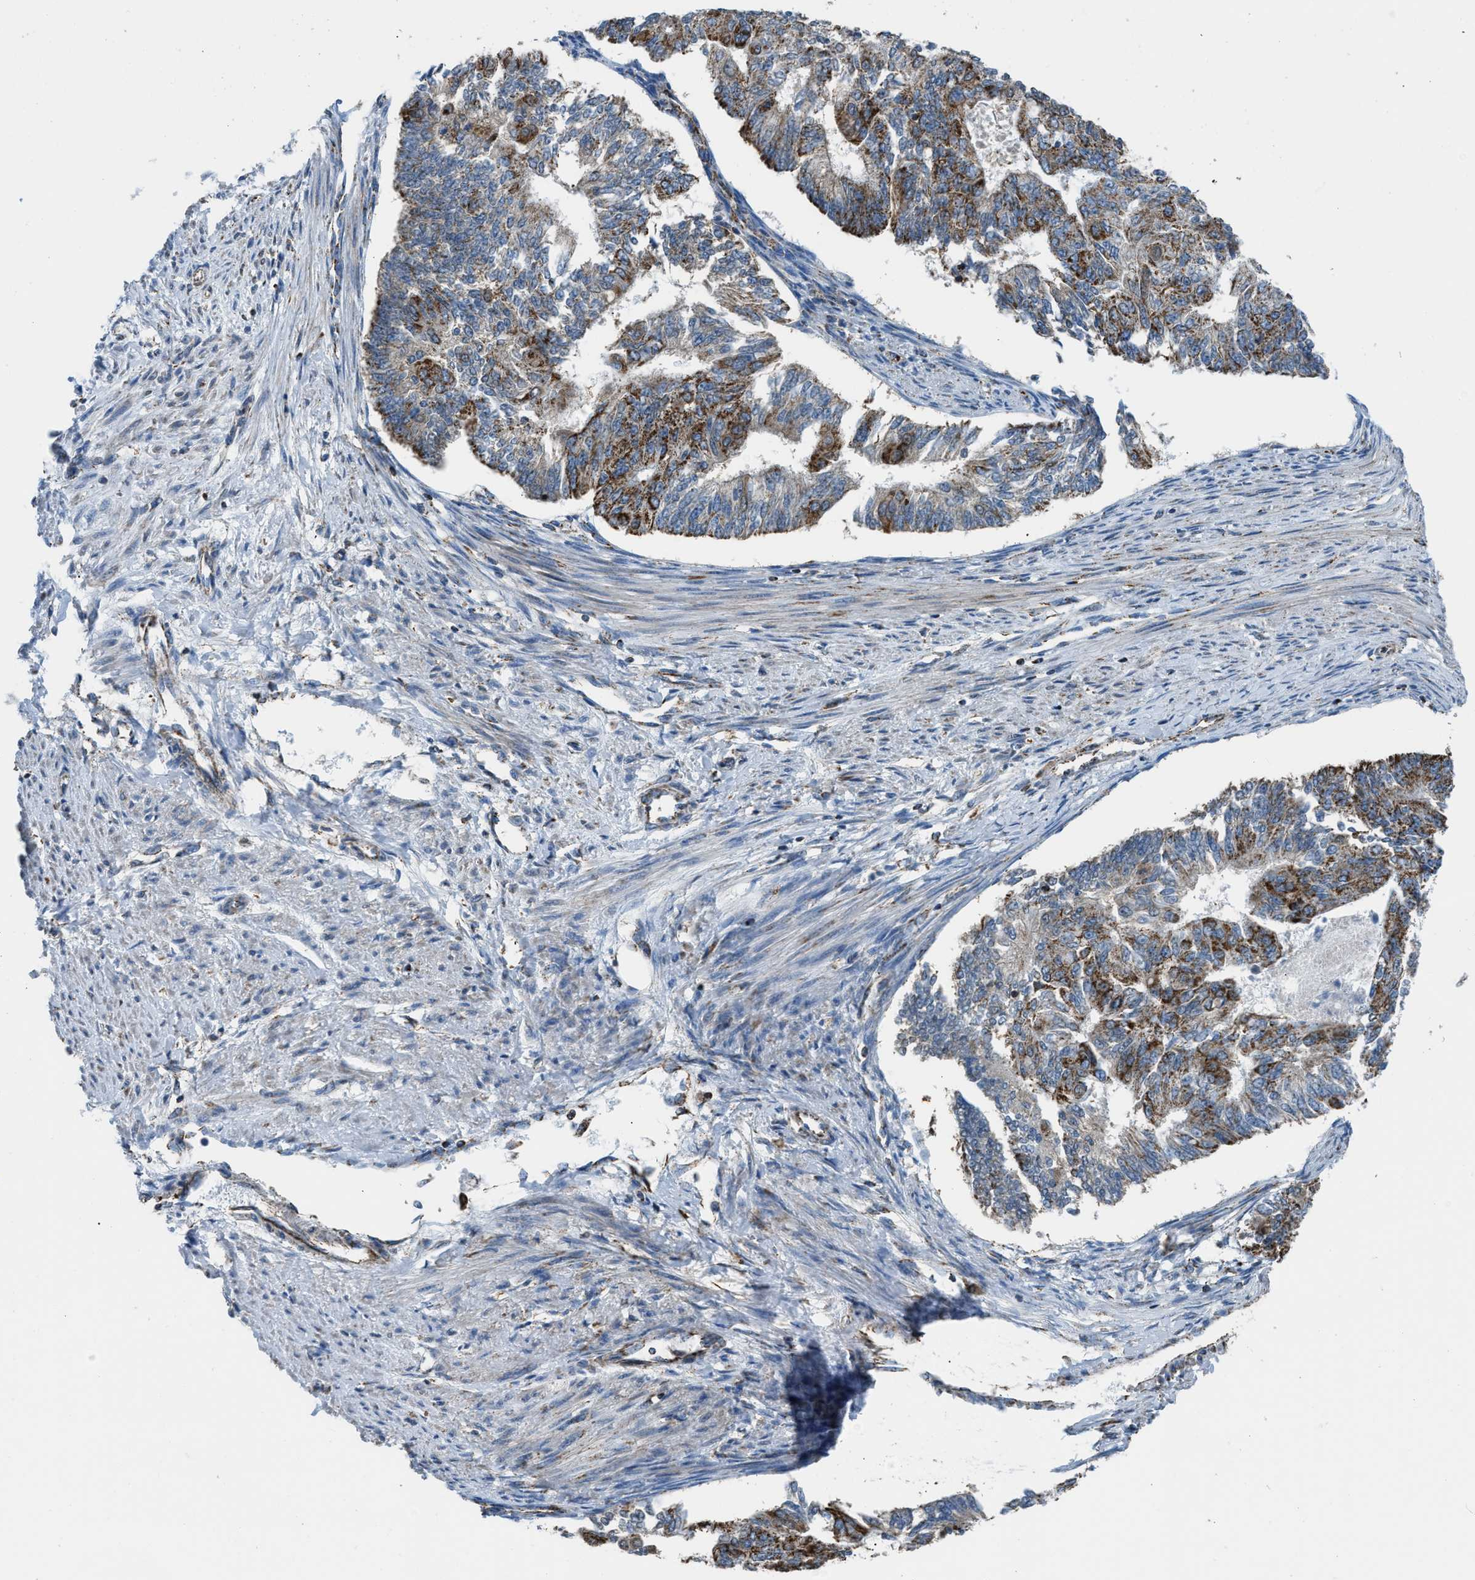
{"staining": {"intensity": "strong", "quantity": "25%-75%", "location": "cytoplasmic/membranous"}, "tissue": "endometrial cancer", "cell_type": "Tumor cells", "image_type": "cancer", "snomed": [{"axis": "morphology", "description": "Adenocarcinoma, NOS"}, {"axis": "topography", "description": "Endometrium"}], "caption": "DAB immunohistochemical staining of human endometrial cancer displays strong cytoplasmic/membranous protein expression in approximately 25%-75% of tumor cells. Using DAB (3,3'-diaminobenzidine) (brown) and hematoxylin (blue) stains, captured at high magnification using brightfield microscopy.", "gene": "ETFB", "patient": {"sex": "female", "age": 32}}